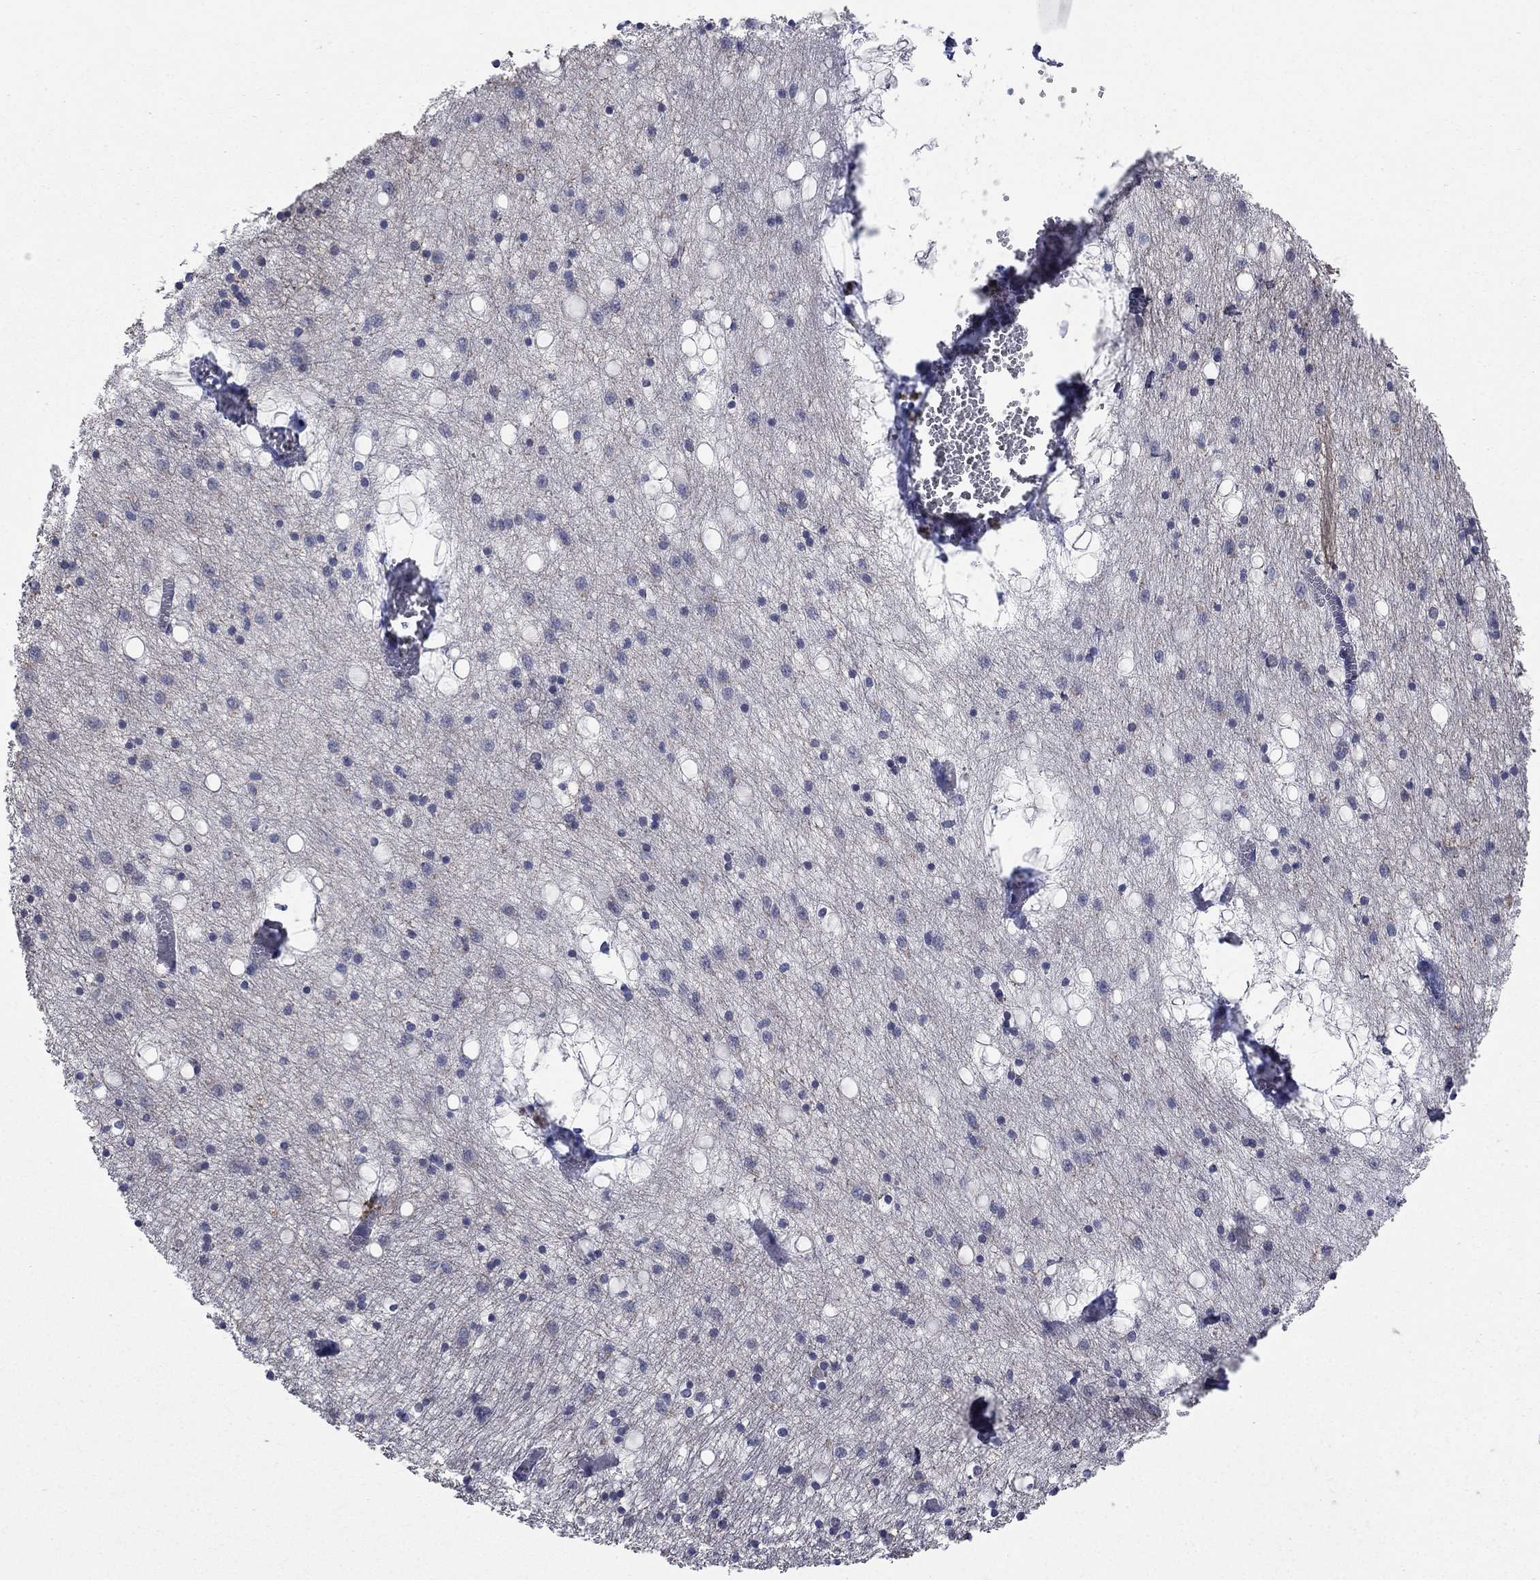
{"staining": {"intensity": "negative", "quantity": "none", "location": "none"}, "tissue": "hippocampus", "cell_type": "Glial cells", "image_type": "normal", "snomed": [{"axis": "morphology", "description": "Normal tissue, NOS"}, {"axis": "topography", "description": "Lateral ventricle wall"}, {"axis": "topography", "description": "Hippocampus"}], "caption": "The histopathology image exhibits no significant expression in glial cells of hippocampus. (Immunohistochemistry, brightfield microscopy, high magnification).", "gene": "ATP6V1G2", "patient": {"sex": "female", "age": 63}}